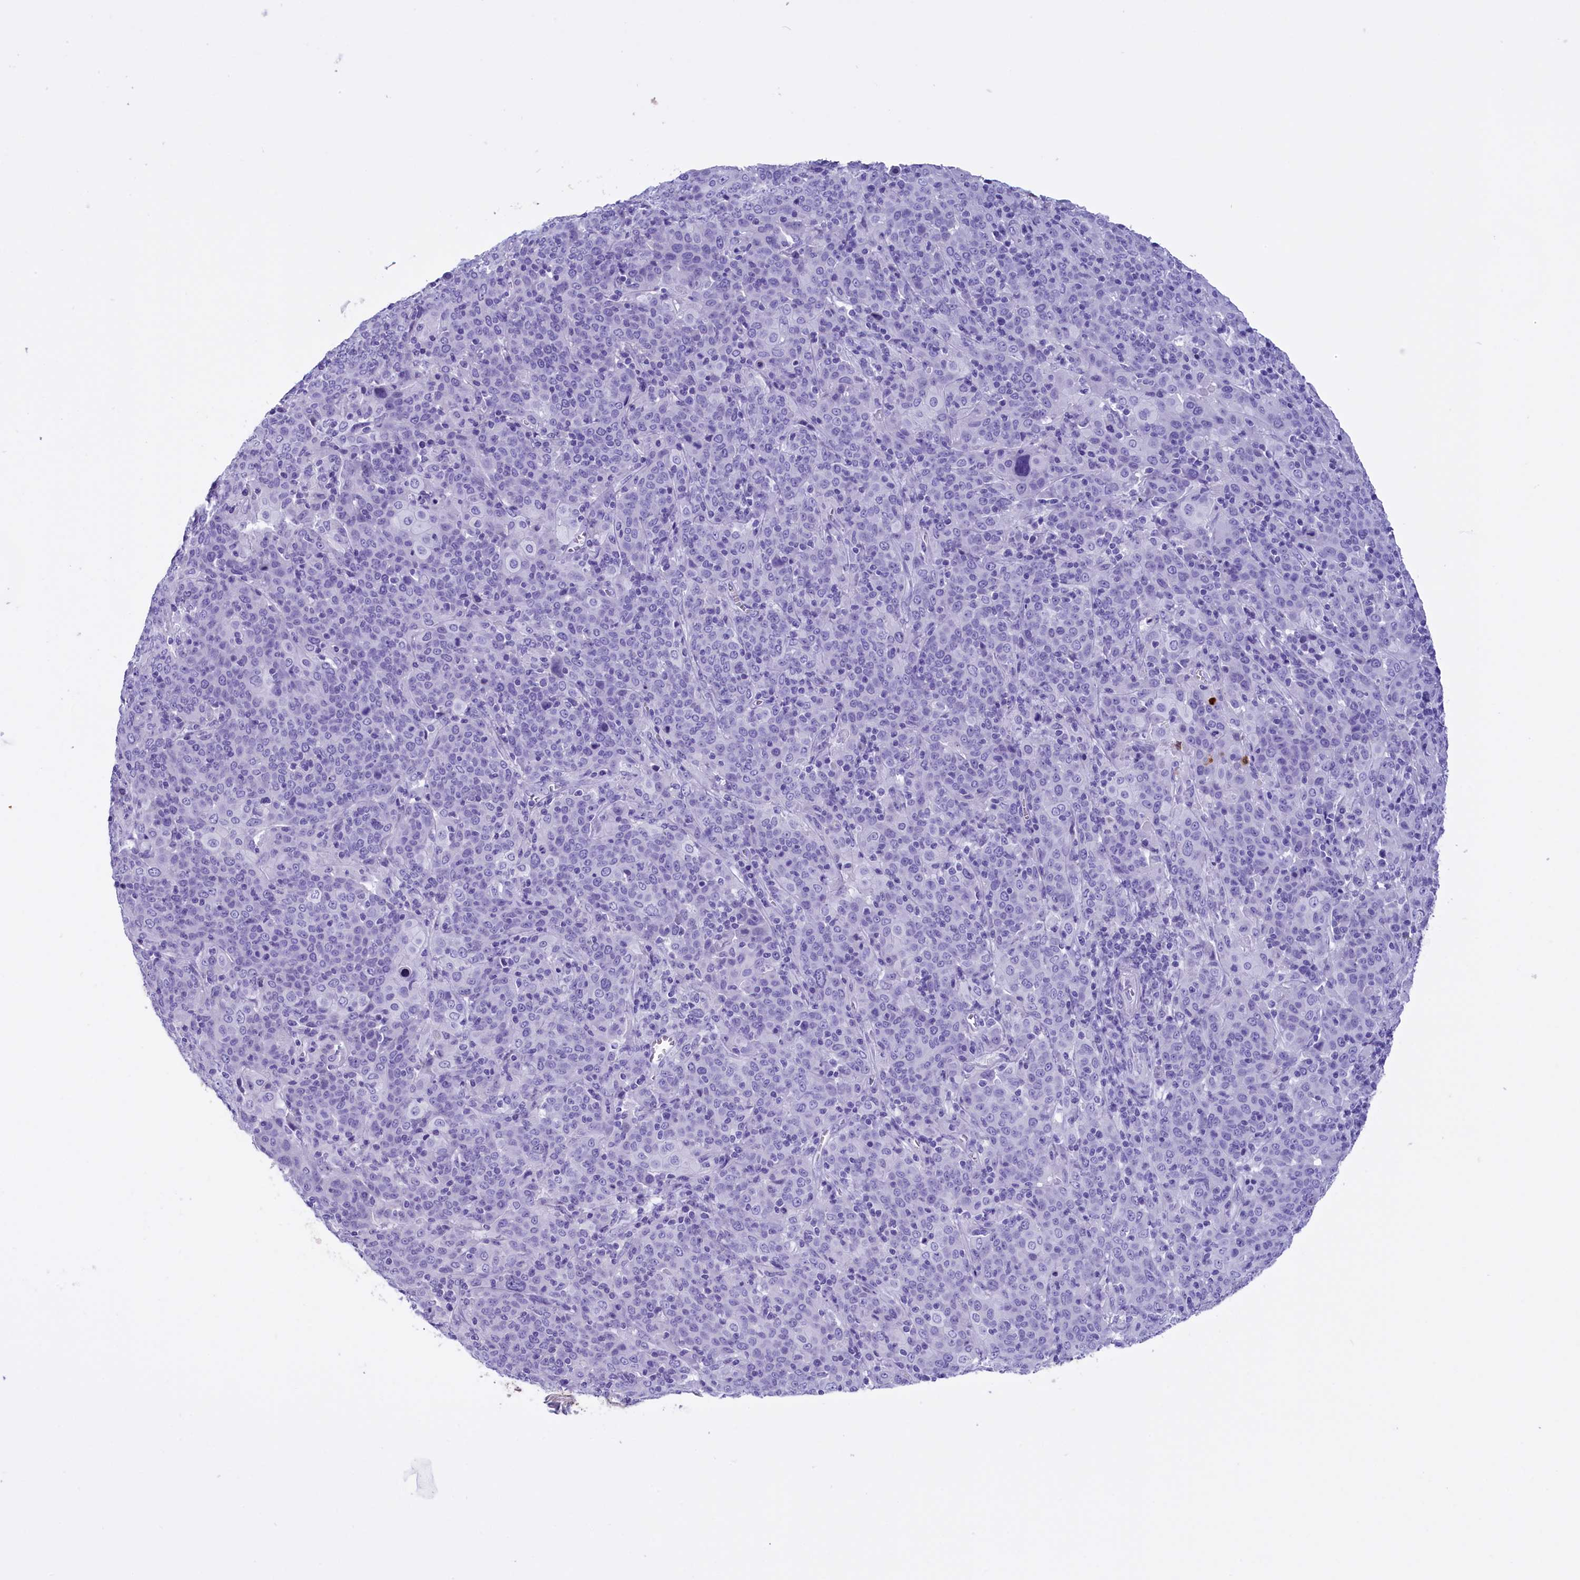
{"staining": {"intensity": "negative", "quantity": "none", "location": "none"}, "tissue": "cervical cancer", "cell_type": "Tumor cells", "image_type": "cancer", "snomed": [{"axis": "morphology", "description": "Squamous cell carcinoma, NOS"}, {"axis": "topography", "description": "Cervix"}], "caption": "IHC of human squamous cell carcinoma (cervical) exhibits no positivity in tumor cells.", "gene": "CLC", "patient": {"sex": "female", "age": 67}}